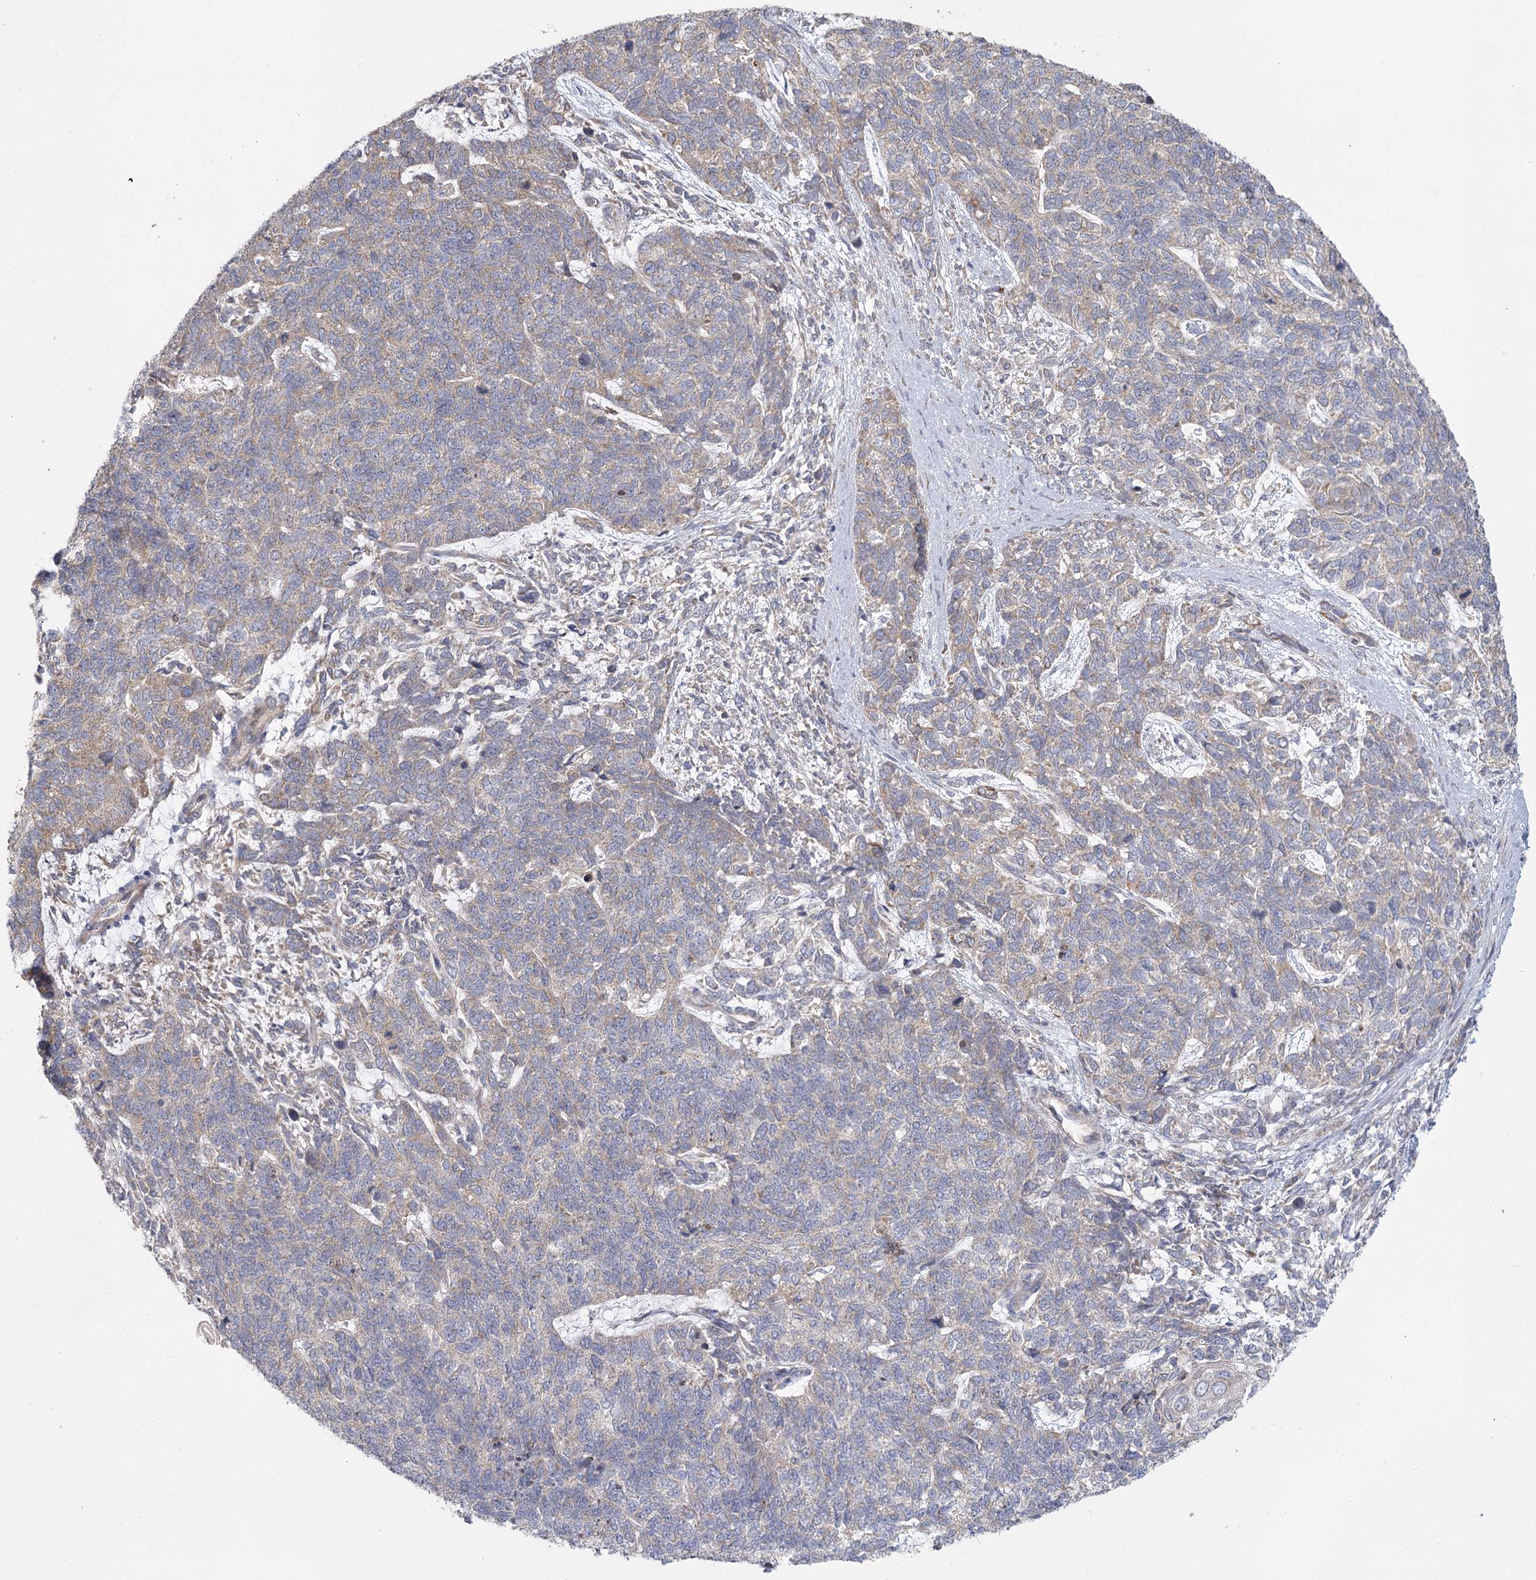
{"staining": {"intensity": "weak", "quantity": "<25%", "location": "cytoplasmic/membranous"}, "tissue": "cervical cancer", "cell_type": "Tumor cells", "image_type": "cancer", "snomed": [{"axis": "morphology", "description": "Squamous cell carcinoma, NOS"}, {"axis": "topography", "description": "Cervix"}], "caption": "An IHC photomicrograph of cervical cancer is shown. There is no staining in tumor cells of cervical cancer. (DAB IHC with hematoxylin counter stain).", "gene": "CNTLN", "patient": {"sex": "female", "age": 63}}